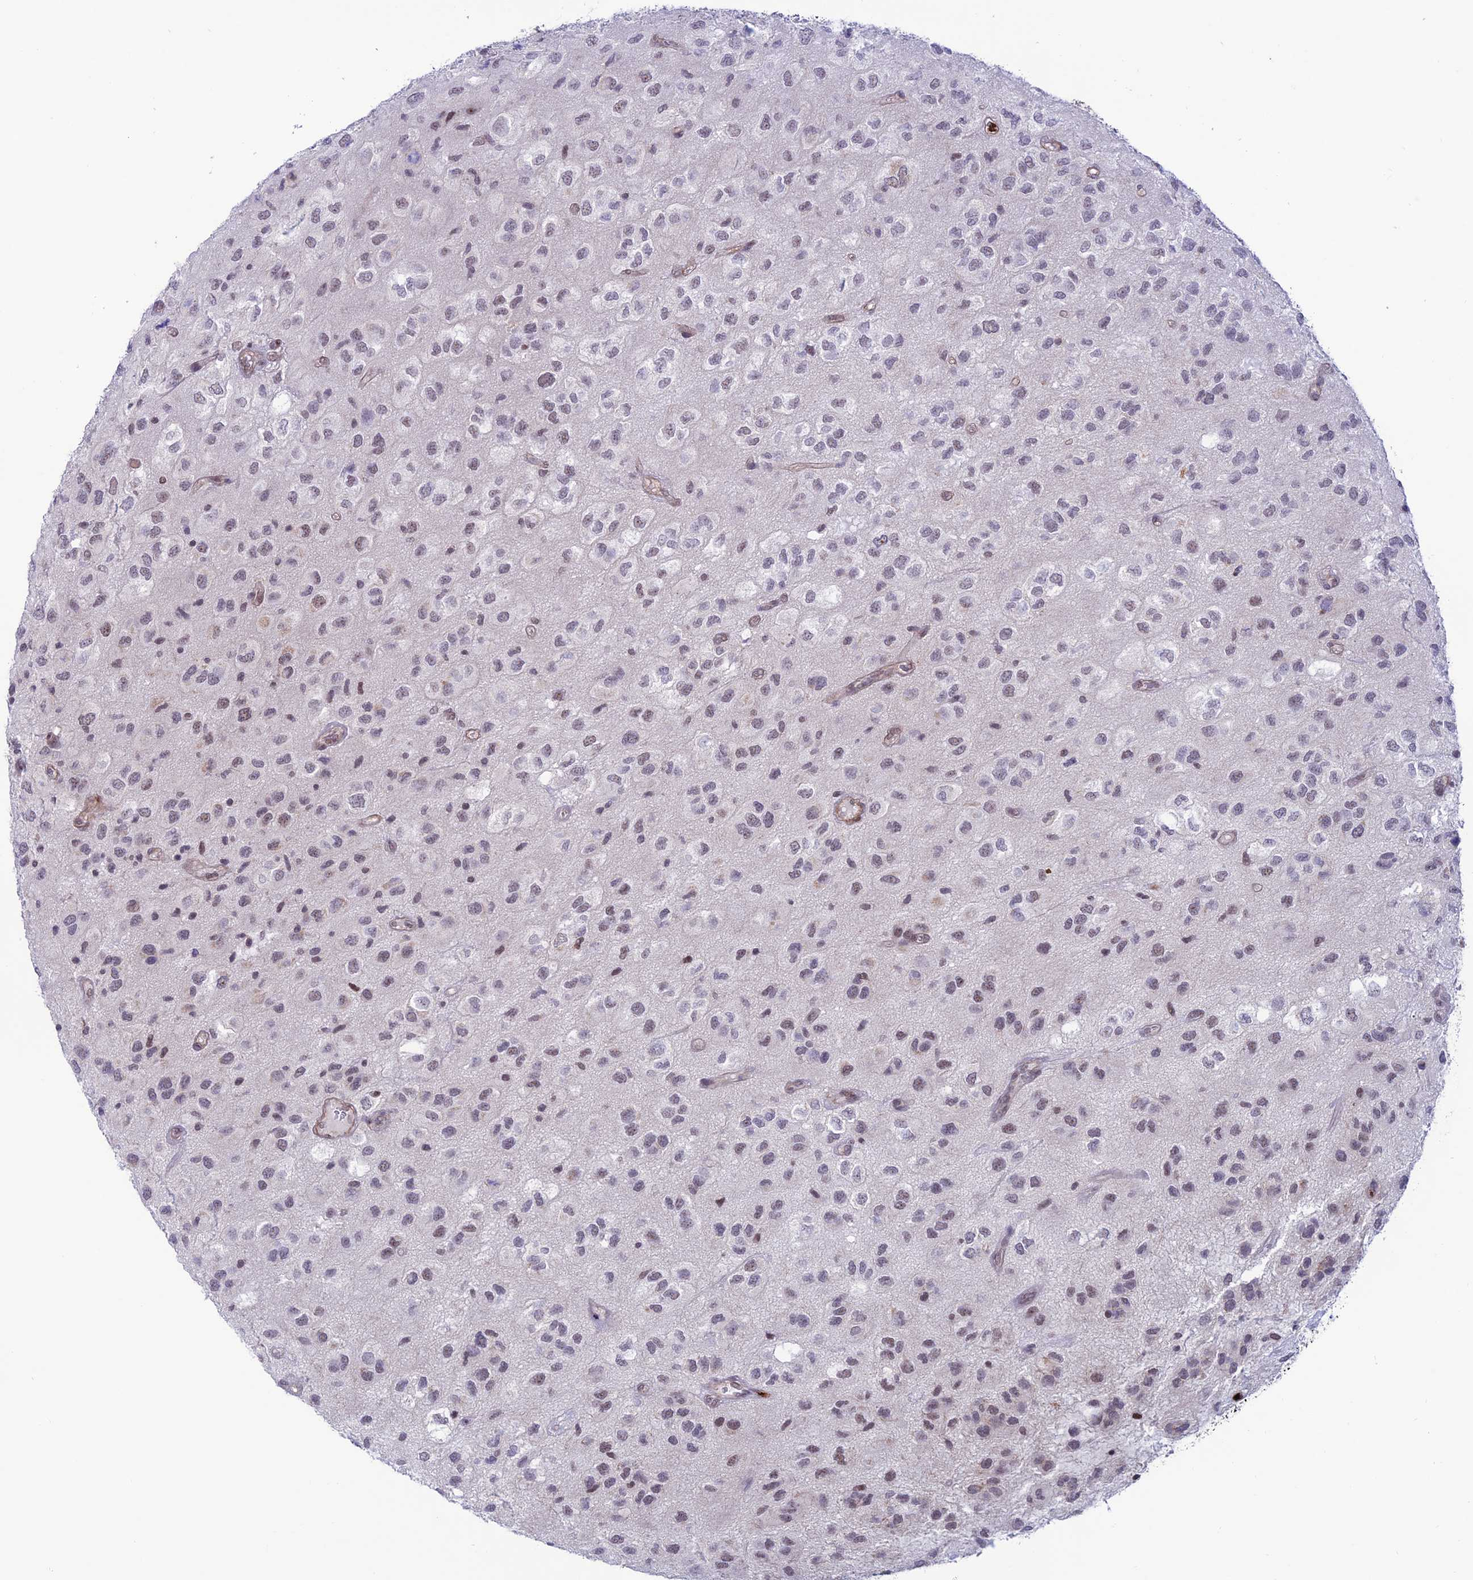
{"staining": {"intensity": "moderate", "quantity": "25%-75%", "location": "nuclear"}, "tissue": "glioma", "cell_type": "Tumor cells", "image_type": "cancer", "snomed": [{"axis": "morphology", "description": "Glioma, malignant, Low grade"}, {"axis": "topography", "description": "Brain"}], "caption": "This is an image of immunohistochemistry (IHC) staining of glioma, which shows moderate expression in the nuclear of tumor cells.", "gene": "COL6A6", "patient": {"sex": "male", "age": 66}}